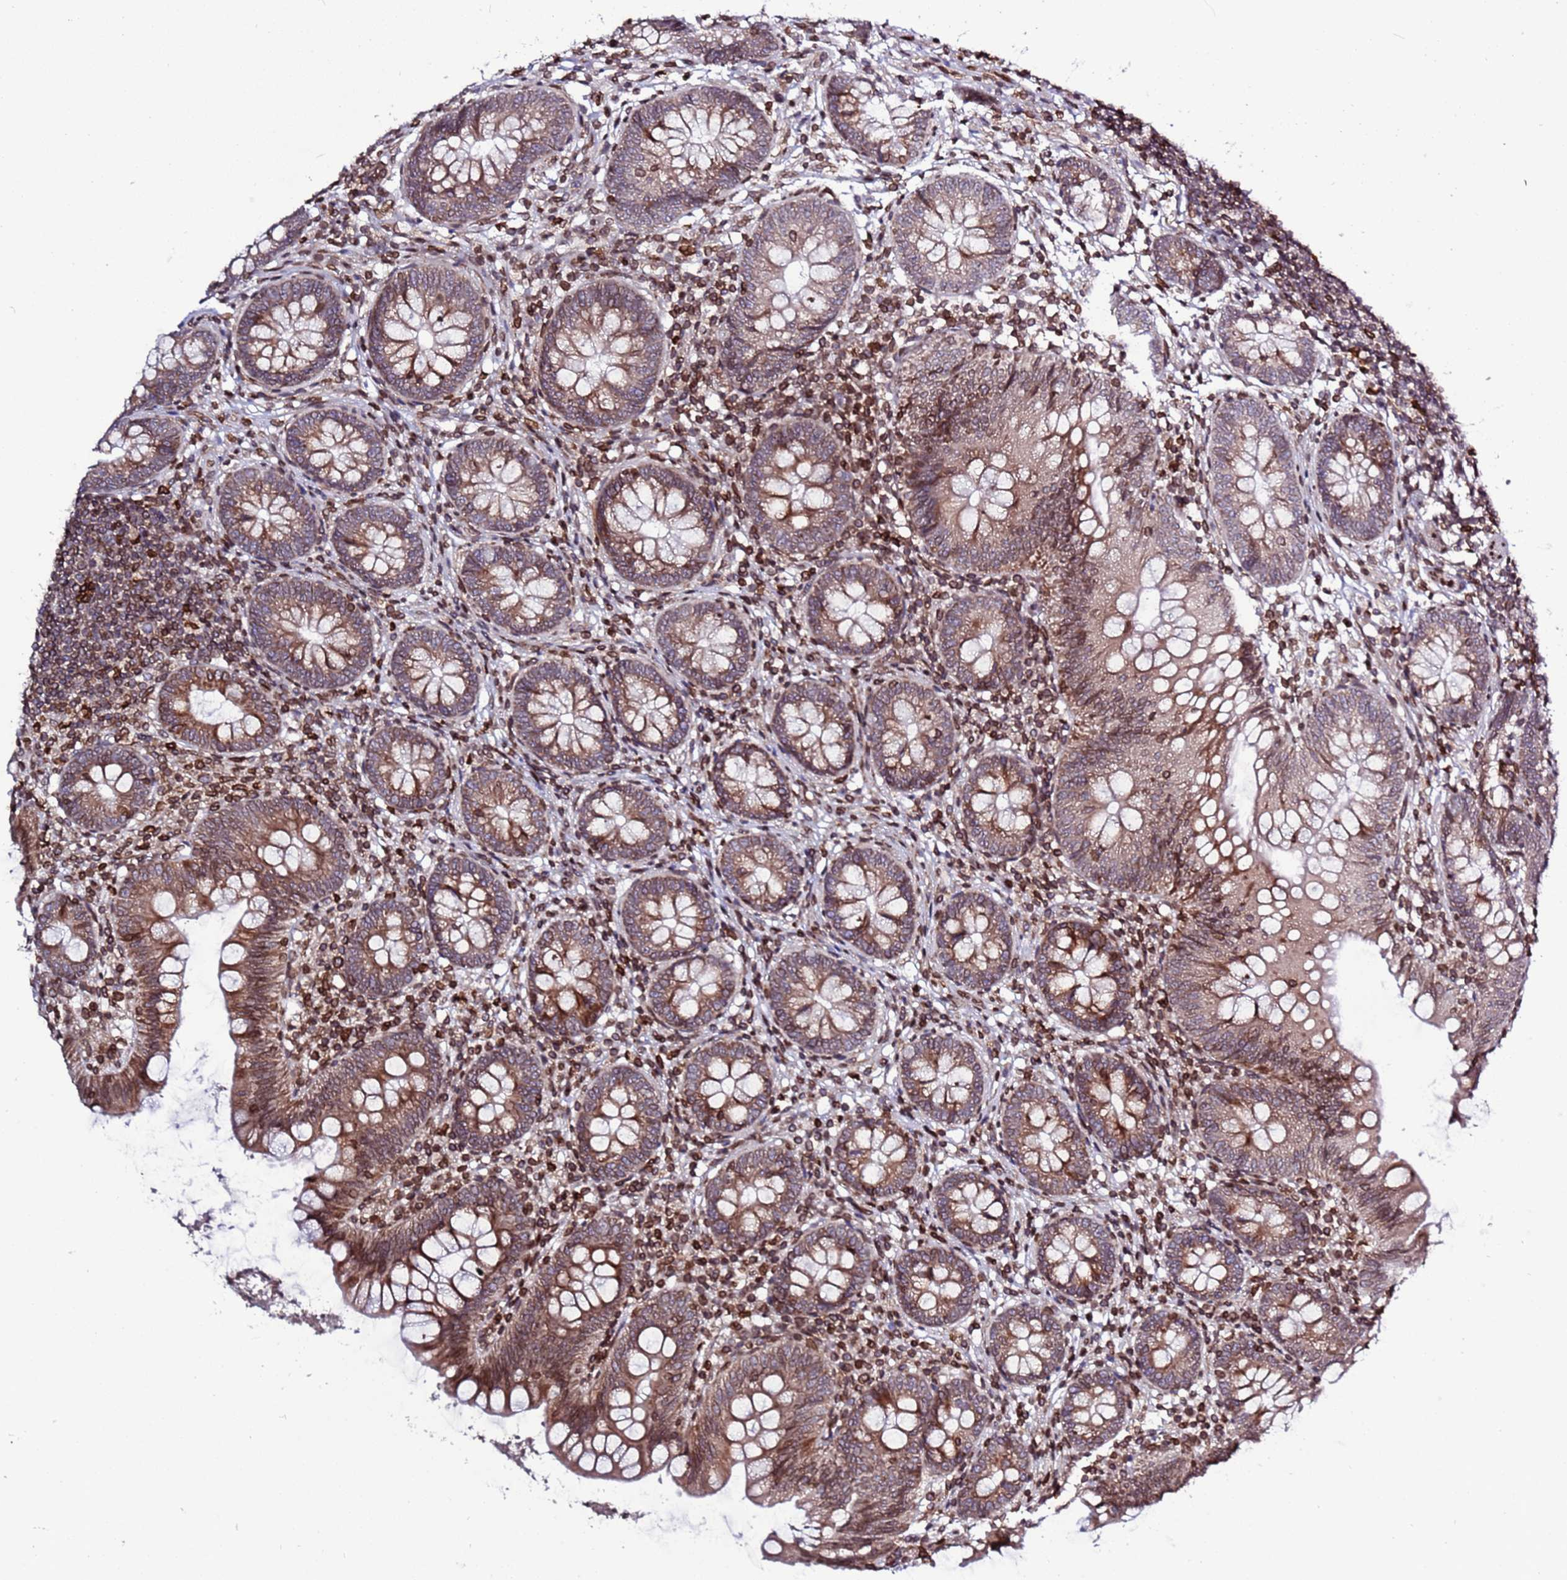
{"staining": {"intensity": "moderate", "quantity": "25%-75%", "location": "cytoplasmic/membranous,nuclear"}, "tissue": "appendix", "cell_type": "Glandular cells", "image_type": "normal", "snomed": [{"axis": "morphology", "description": "Normal tissue, NOS"}, {"axis": "topography", "description": "Appendix"}], "caption": "Immunohistochemical staining of benign appendix exhibits moderate cytoplasmic/membranous,nuclear protein expression in approximately 25%-75% of glandular cells.", "gene": "TOR1AIP1", "patient": {"sex": "female", "age": 62}}